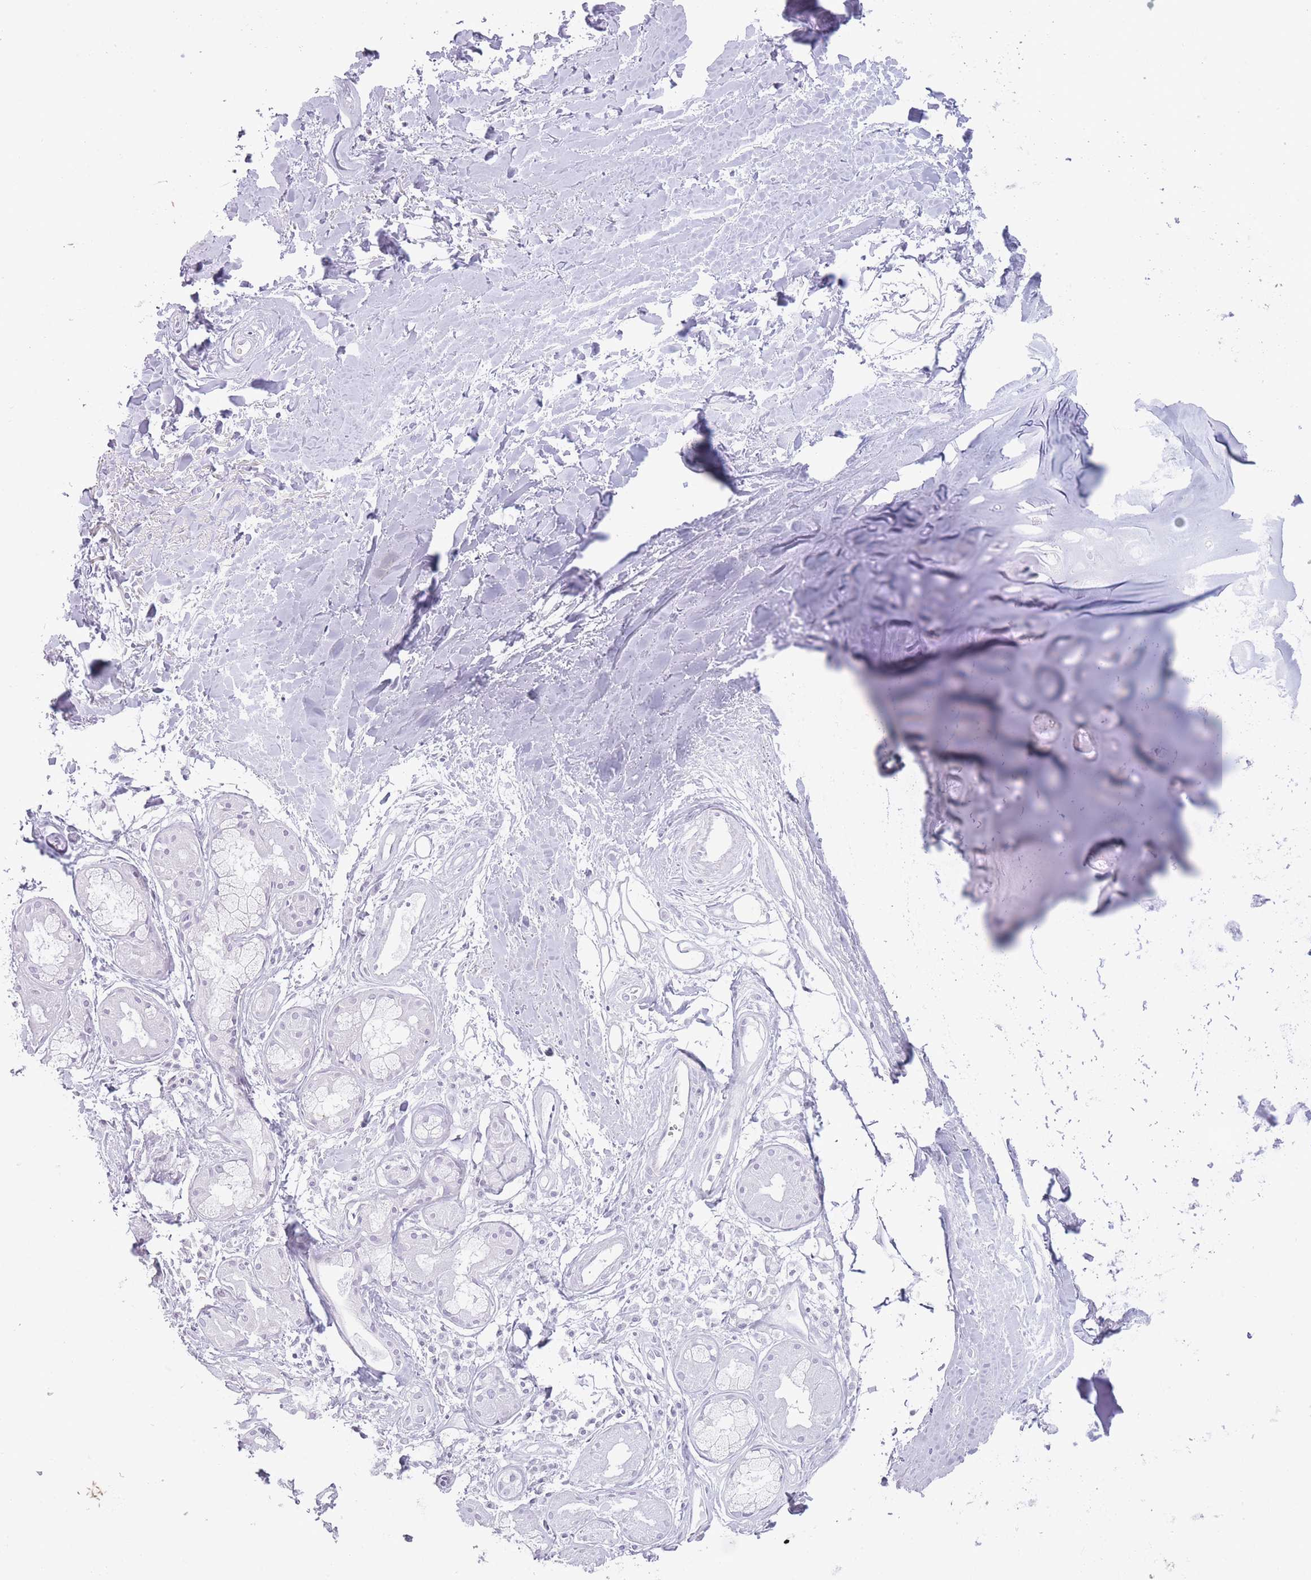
{"staining": {"intensity": "negative", "quantity": "none", "location": "none"}, "tissue": "adipose tissue", "cell_type": "Adipocytes", "image_type": "normal", "snomed": [{"axis": "morphology", "description": "Normal tissue, NOS"}, {"axis": "topography", "description": "Cartilage tissue"}], "caption": "Immunohistochemistry of normal human adipose tissue shows no expression in adipocytes.", "gene": "OR4F16", "patient": {"sex": "male", "age": 57}}